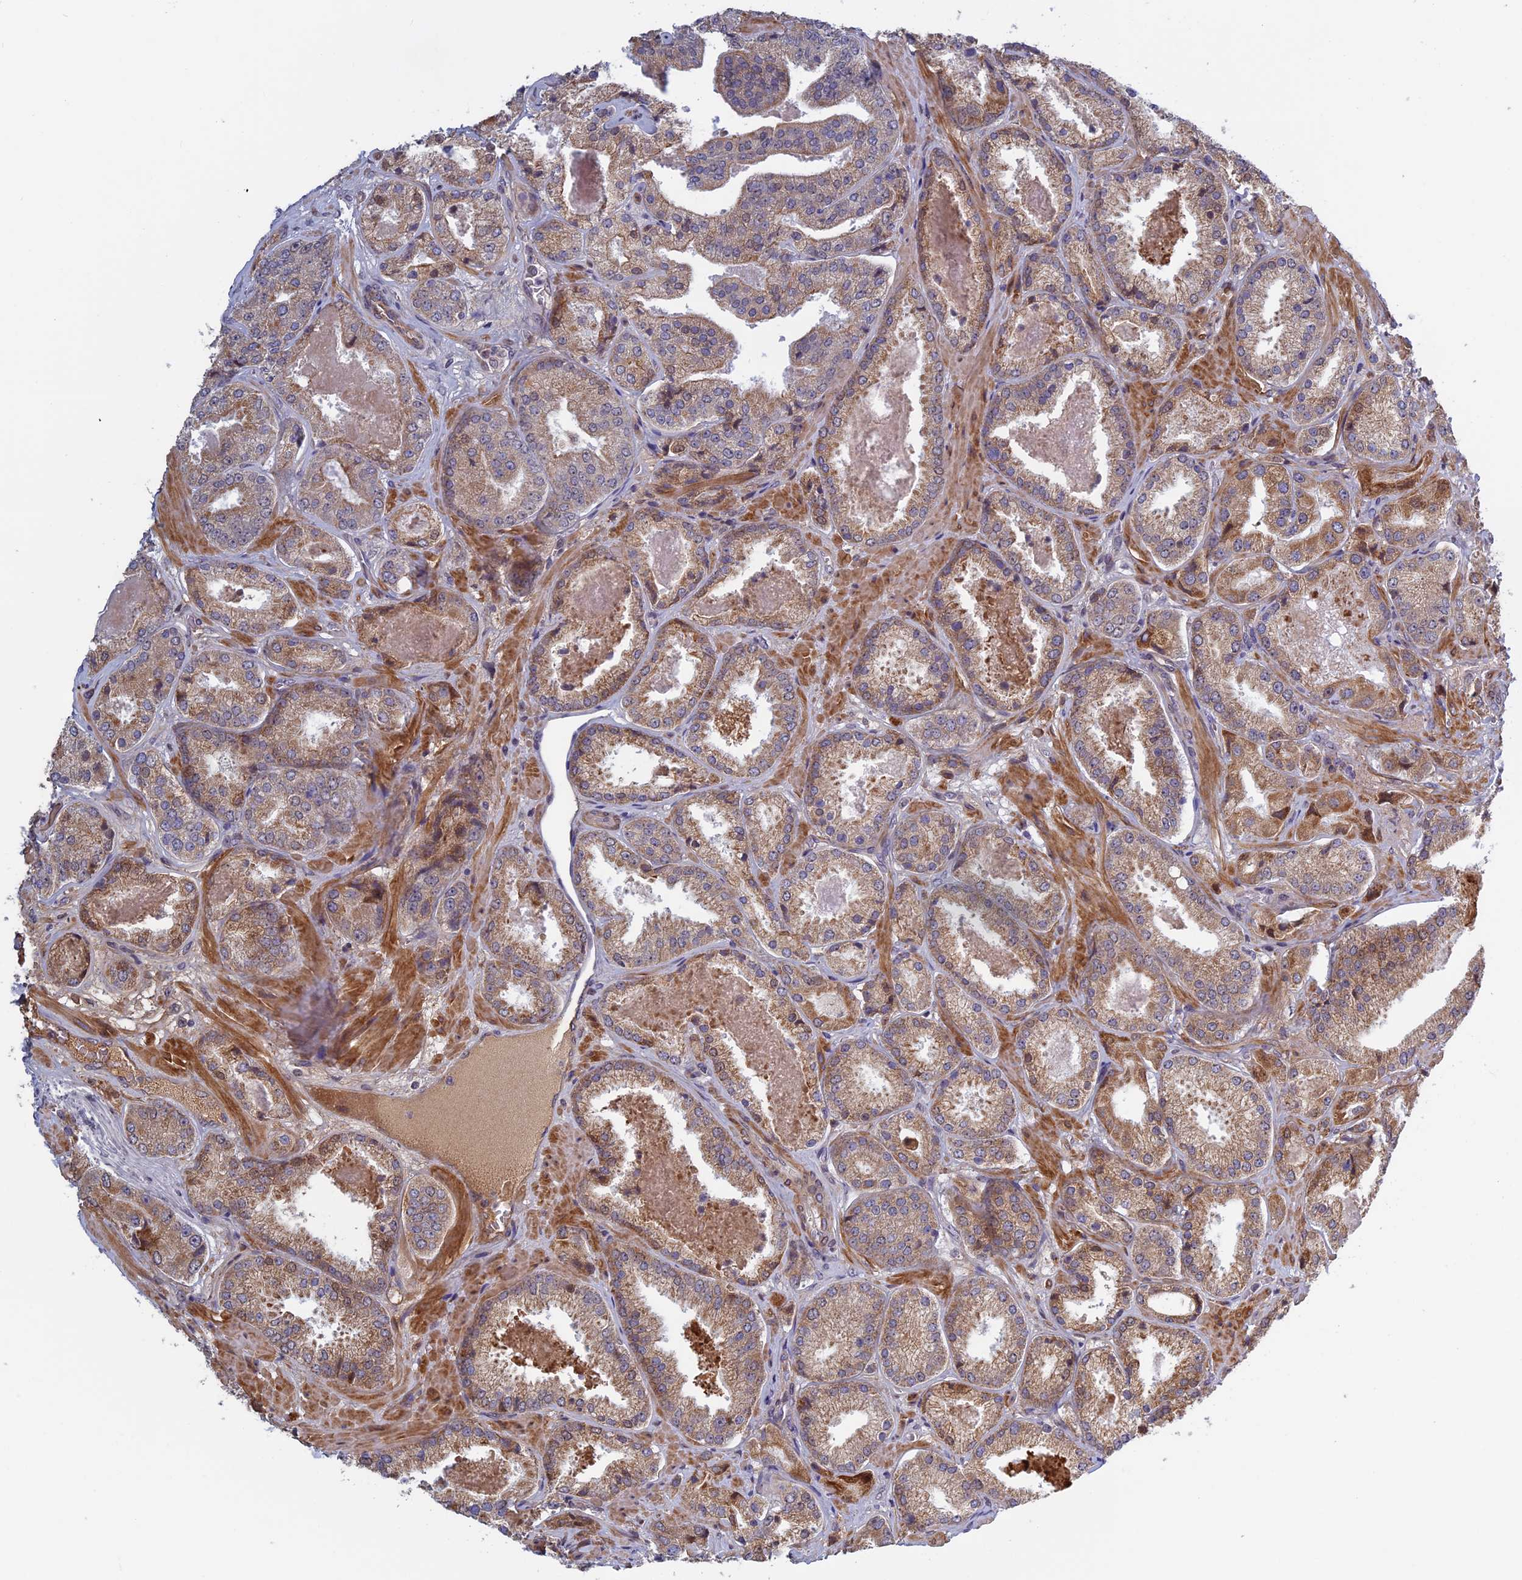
{"staining": {"intensity": "moderate", "quantity": ">75%", "location": "cytoplasmic/membranous"}, "tissue": "prostate cancer", "cell_type": "Tumor cells", "image_type": "cancer", "snomed": [{"axis": "morphology", "description": "Adenocarcinoma, High grade"}, {"axis": "topography", "description": "Prostate"}], "caption": "Tumor cells show moderate cytoplasmic/membranous expression in approximately >75% of cells in adenocarcinoma (high-grade) (prostate).", "gene": "FADS1", "patient": {"sex": "male", "age": 63}}